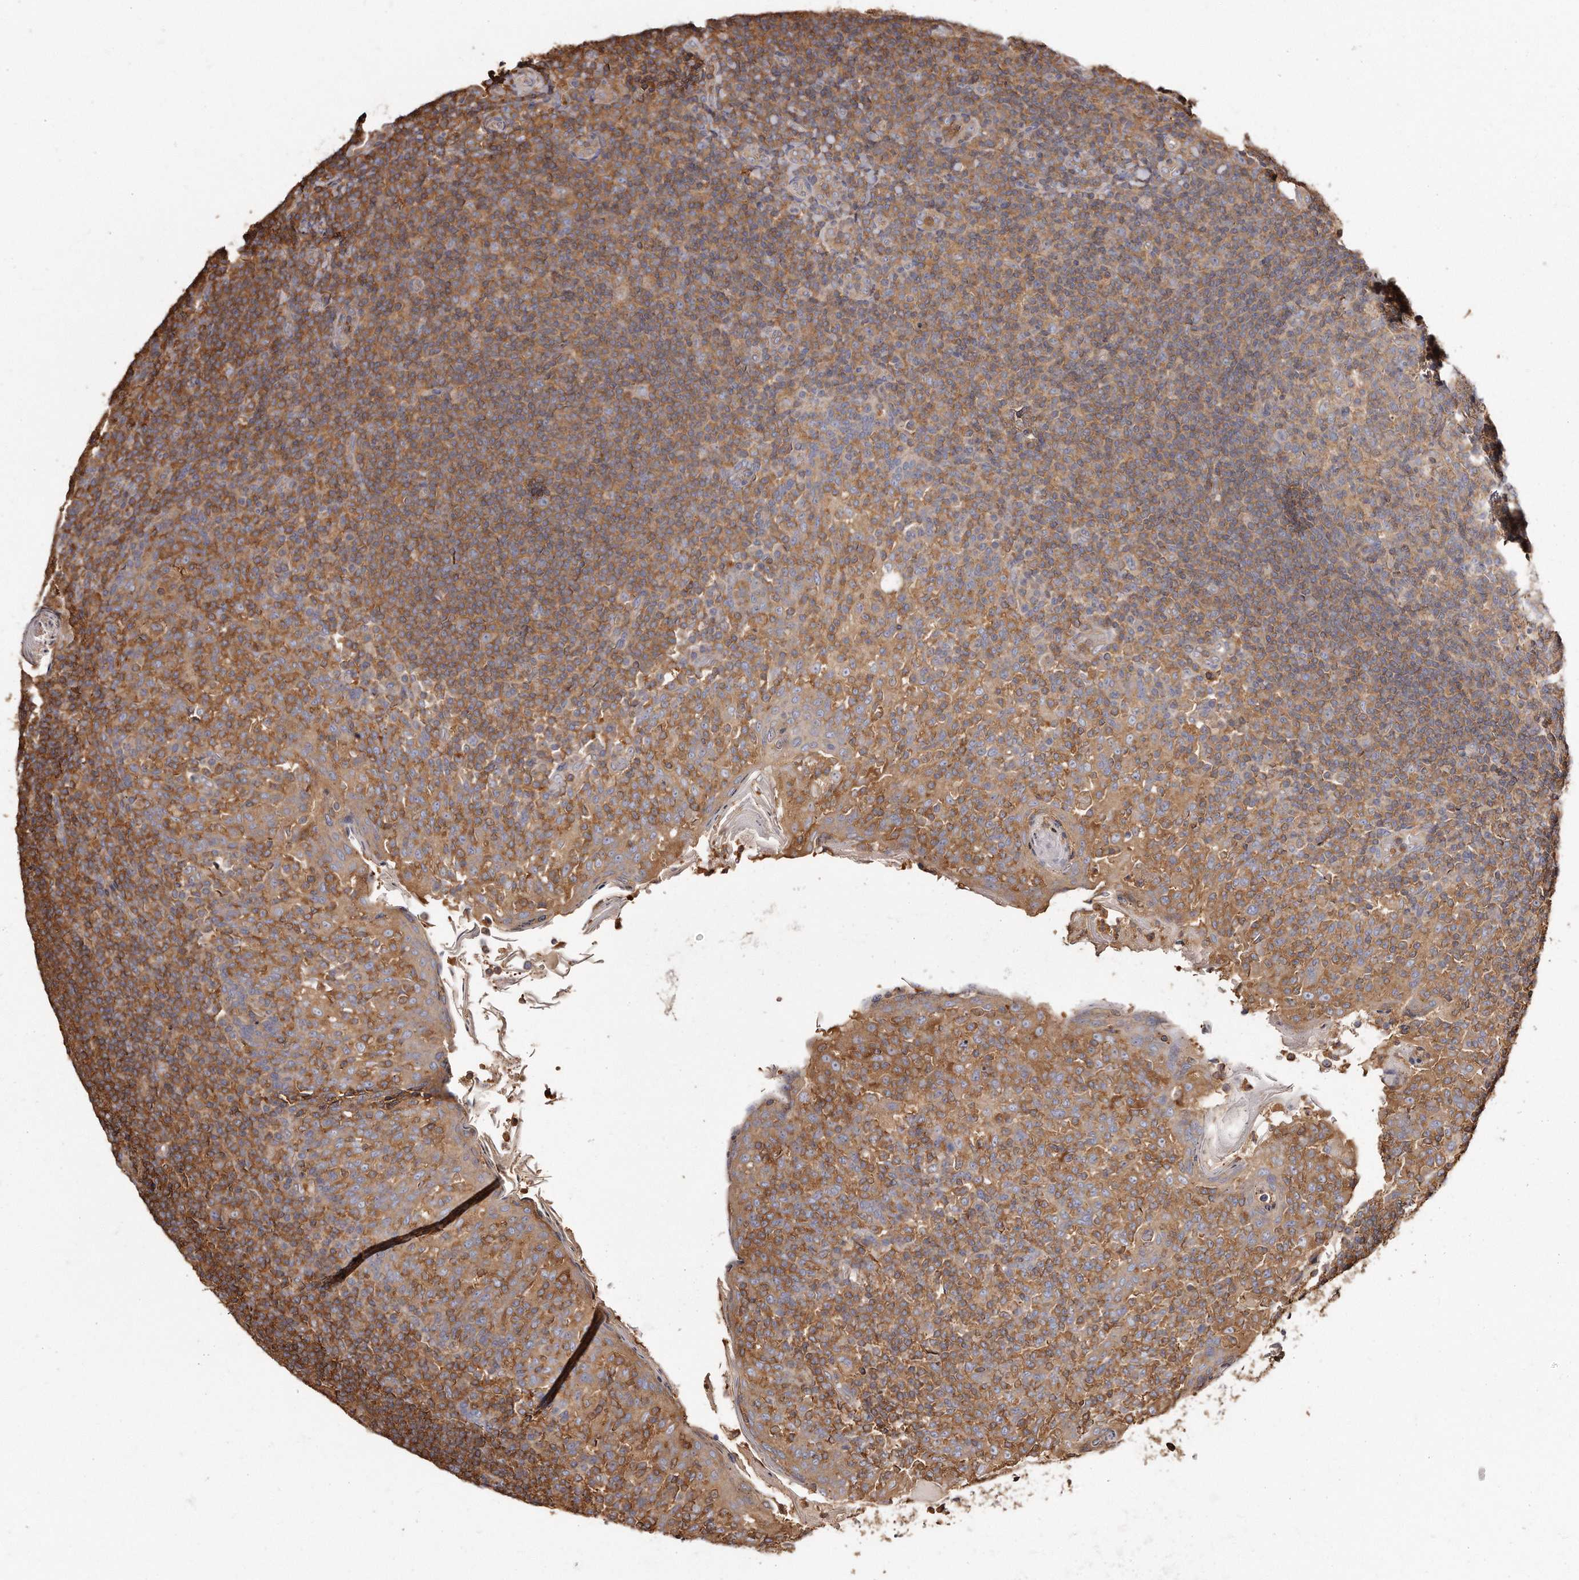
{"staining": {"intensity": "weak", "quantity": ">75%", "location": "cytoplasmic/membranous"}, "tissue": "tonsil", "cell_type": "Germinal center cells", "image_type": "normal", "snomed": [{"axis": "morphology", "description": "Normal tissue, NOS"}, {"axis": "topography", "description": "Tonsil"}], "caption": "The immunohistochemical stain labels weak cytoplasmic/membranous staining in germinal center cells of unremarkable tonsil. (brown staining indicates protein expression, while blue staining denotes nuclei).", "gene": "CAP1", "patient": {"sex": "female", "age": 19}}